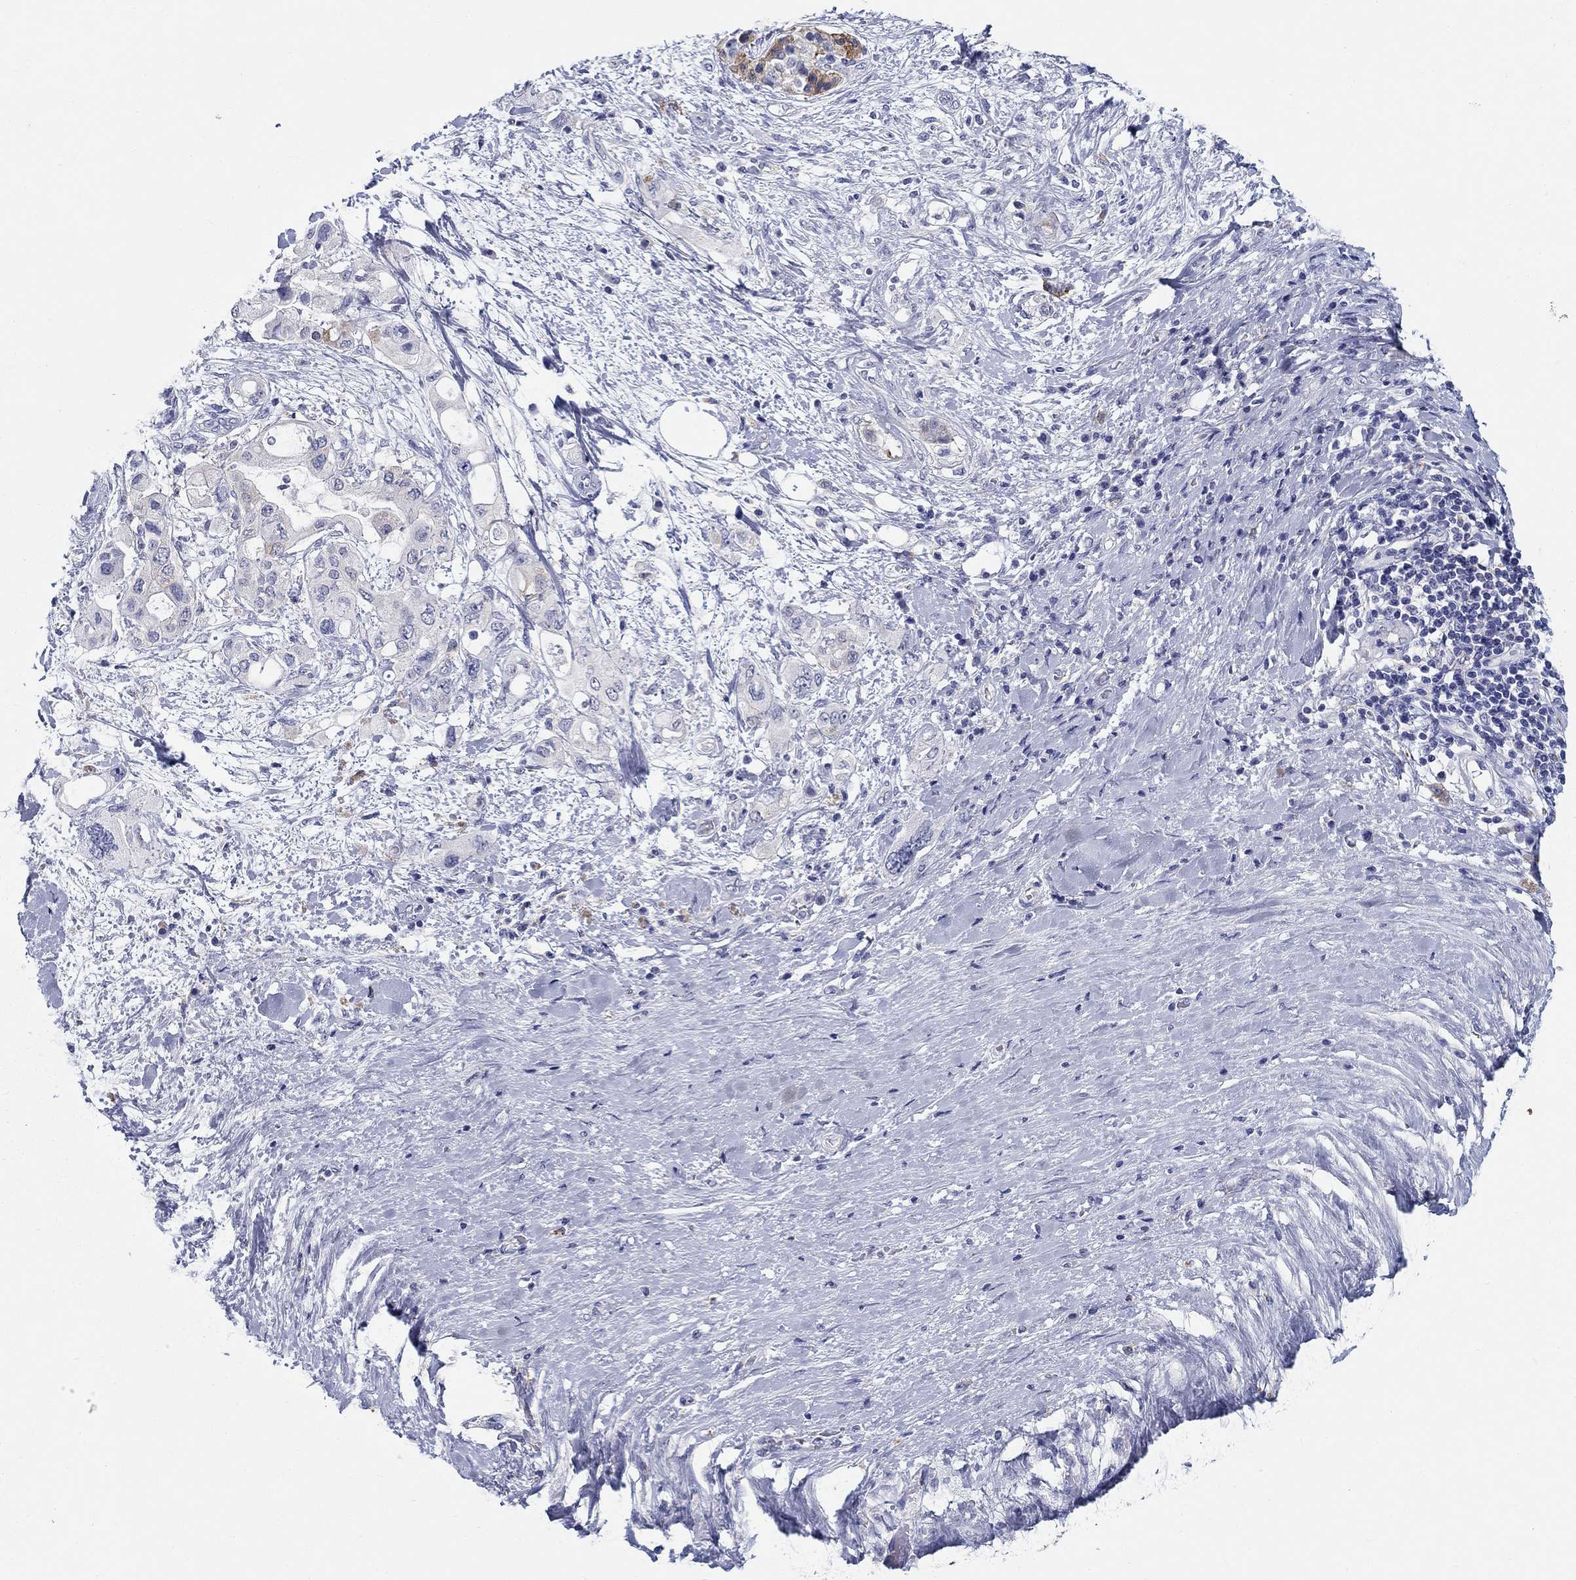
{"staining": {"intensity": "negative", "quantity": "none", "location": "none"}, "tissue": "pancreatic cancer", "cell_type": "Tumor cells", "image_type": "cancer", "snomed": [{"axis": "morphology", "description": "Adenocarcinoma, NOS"}, {"axis": "topography", "description": "Pancreas"}], "caption": "Adenocarcinoma (pancreatic) stained for a protein using IHC displays no positivity tumor cells.", "gene": "RAP1GAP", "patient": {"sex": "female", "age": 56}}